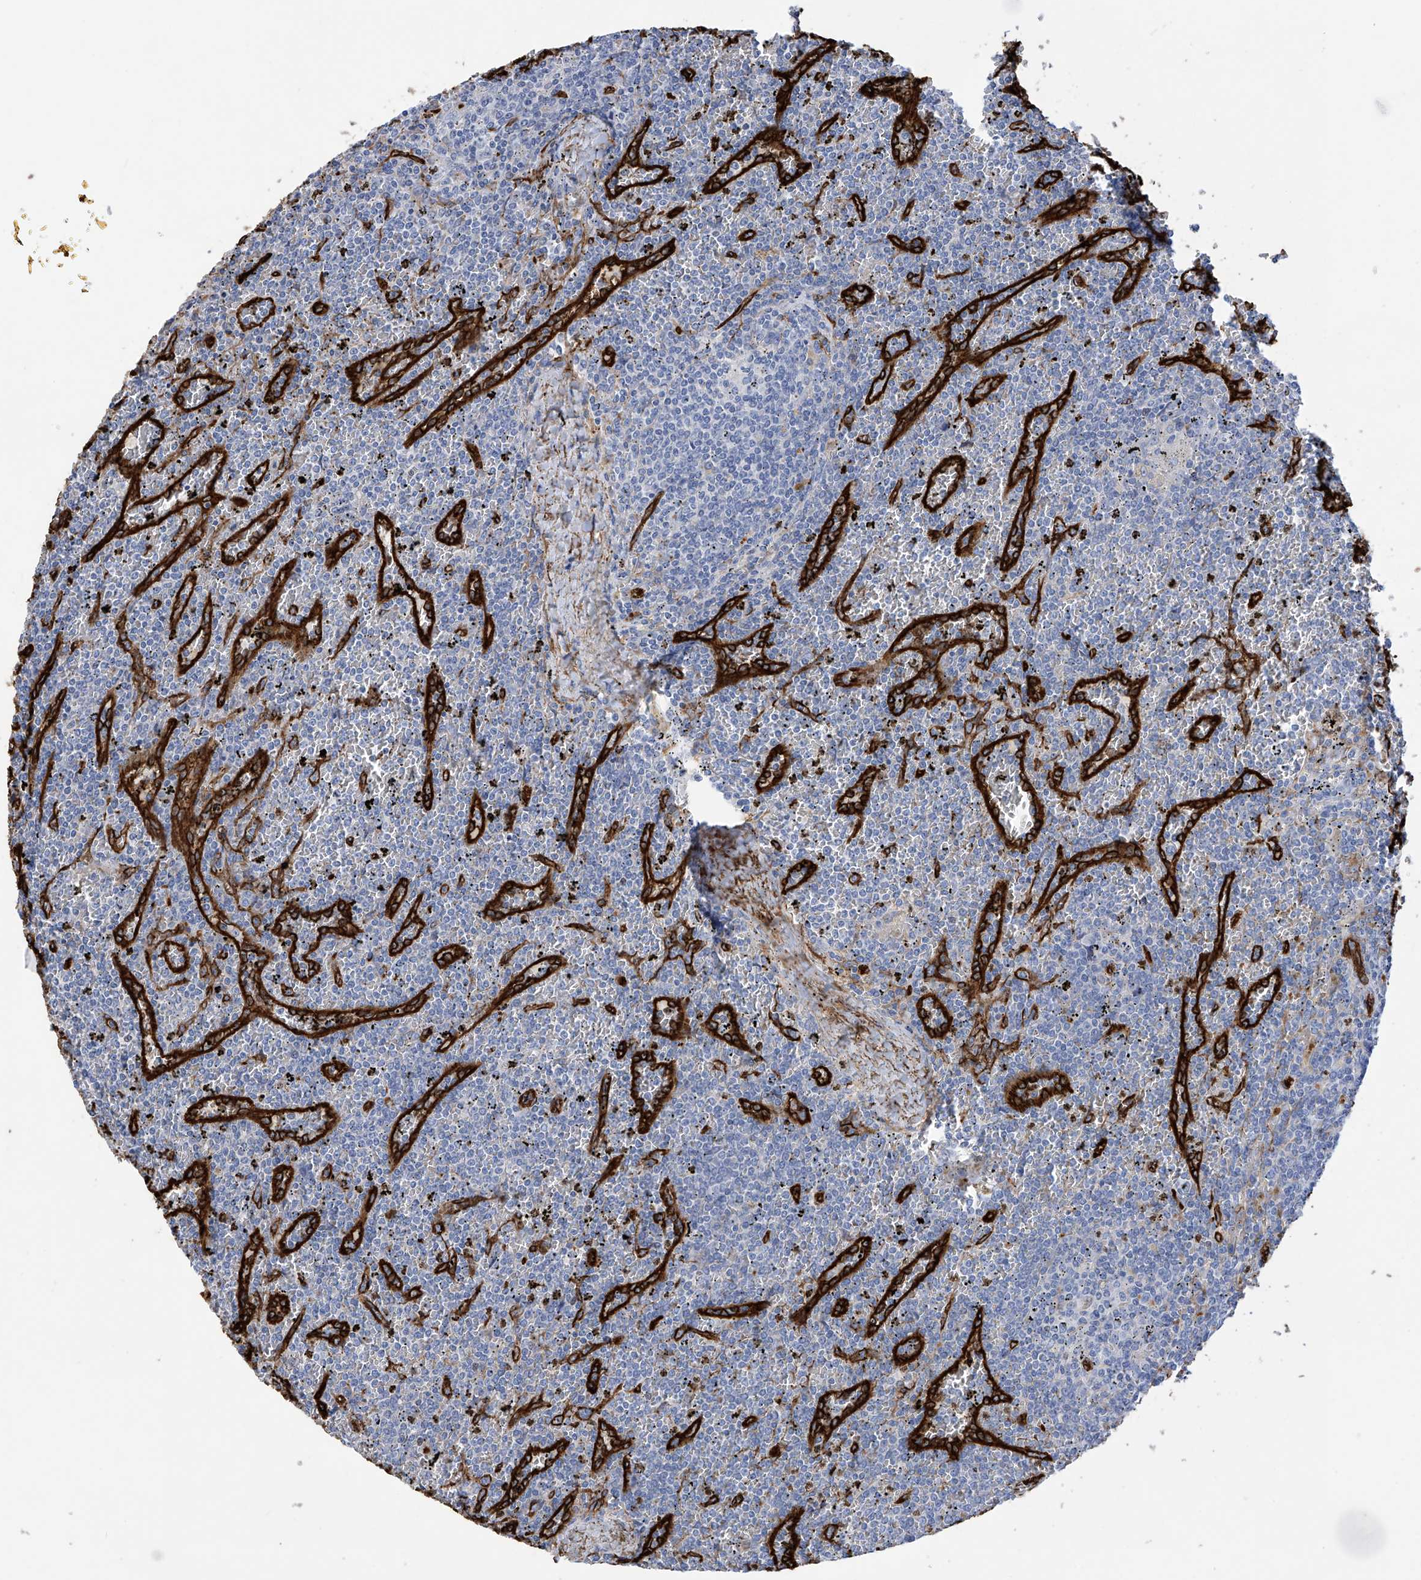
{"staining": {"intensity": "negative", "quantity": "none", "location": "none"}, "tissue": "lymphoma", "cell_type": "Tumor cells", "image_type": "cancer", "snomed": [{"axis": "morphology", "description": "Malignant lymphoma, non-Hodgkin's type, Low grade"}, {"axis": "topography", "description": "Spleen"}], "caption": "Malignant lymphoma, non-Hodgkin's type (low-grade) was stained to show a protein in brown. There is no significant positivity in tumor cells.", "gene": "UBTD1", "patient": {"sex": "female", "age": 19}}